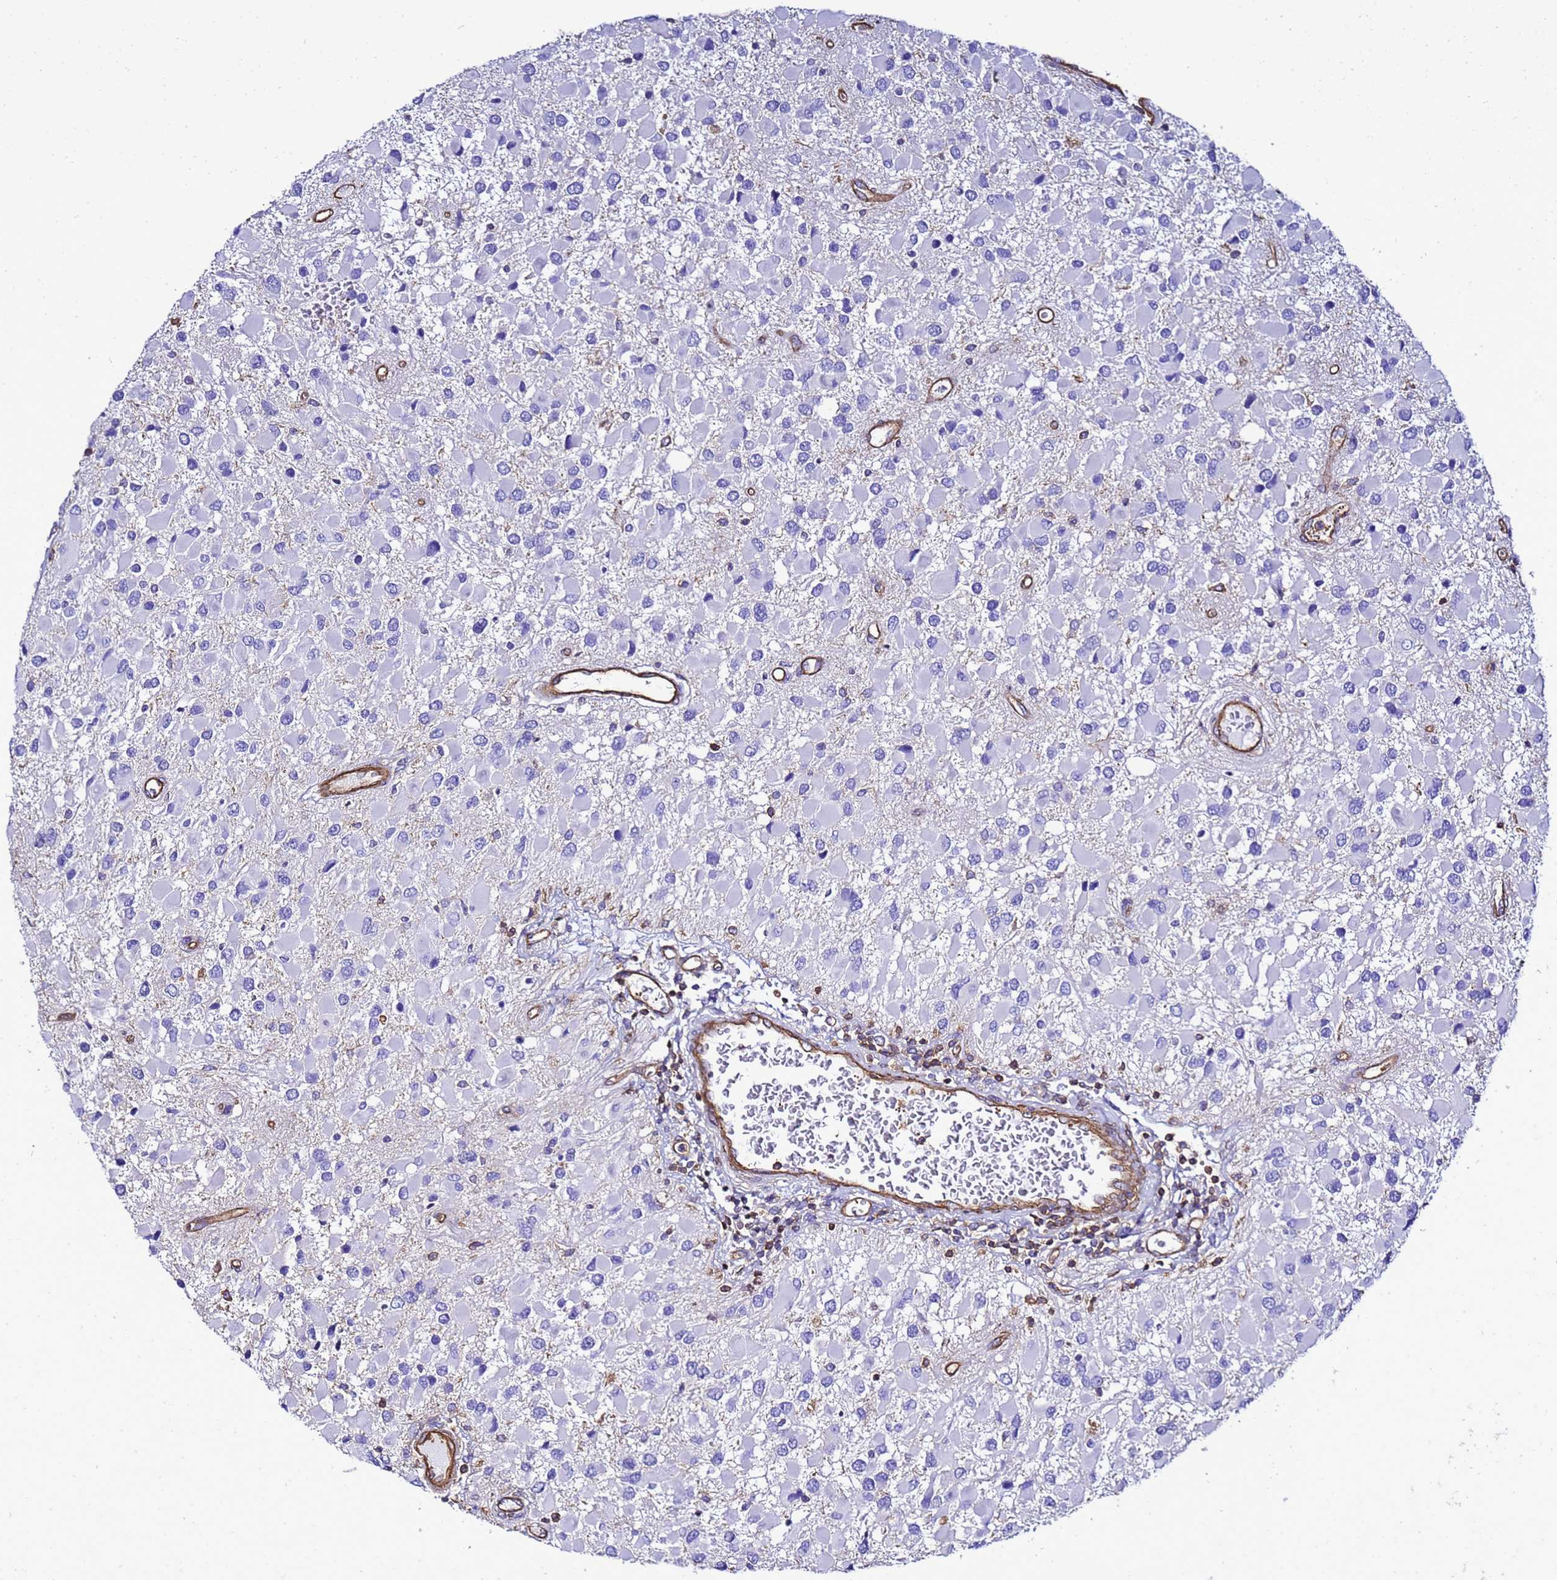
{"staining": {"intensity": "negative", "quantity": "none", "location": "none"}, "tissue": "glioma", "cell_type": "Tumor cells", "image_type": "cancer", "snomed": [{"axis": "morphology", "description": "Glioma, malignant, High grade"}, {"axis": "topography", "description": "Brain"}], "caption": "Glioma was stained to show a protein in brown. There is no significant staining in tumor cells.", "gene": "MYL12A", "patient": {"sex": "male", "age": 53}}